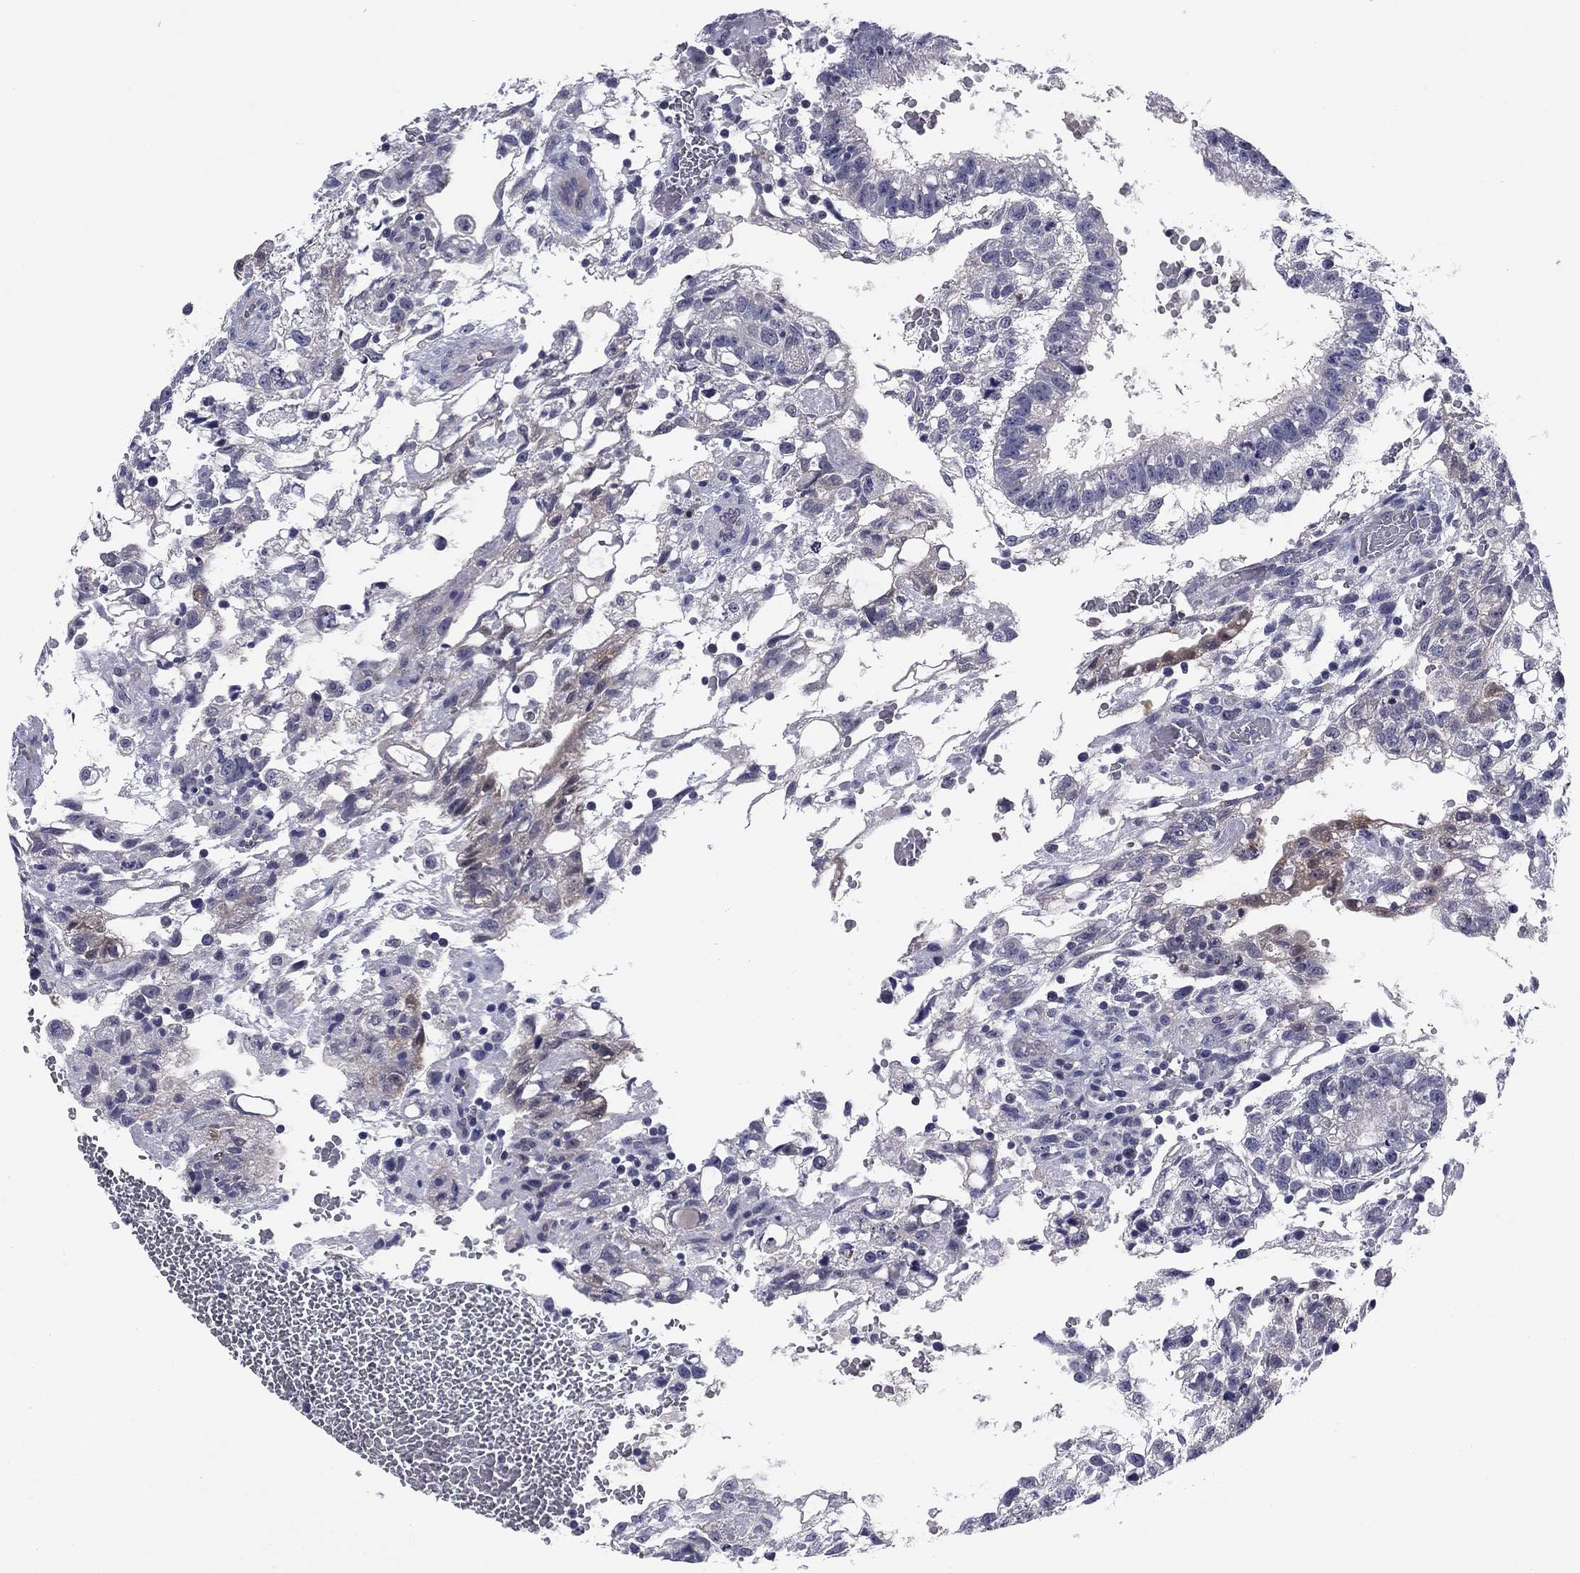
{"staining": {"intensity": "negative", "quantity": "none", "location": "none"}, "tissue": "testis cancer", "cell_type": "Tumor cells", "image_type": "cancer", "snomed": [{"axis": "morphology", "description": "Carcinoma, Embryonal, NOS"}, {"axis": "topography", "description": "Testis"}], "caption": "This image is of testis embryonal carcinoma stained with IHC to label a protein in brown with the nuclei are counter-stained blue. There is no expression in tumor cells. (Stains: DAB (3,3'-diaminobenzidine) immunohistochemistry with hematoxylin counter stain, Microscopy: brightfield microscopy at high magnification).", "gene": "REXO5", "patient": {"sex": "male", "age": 32}}